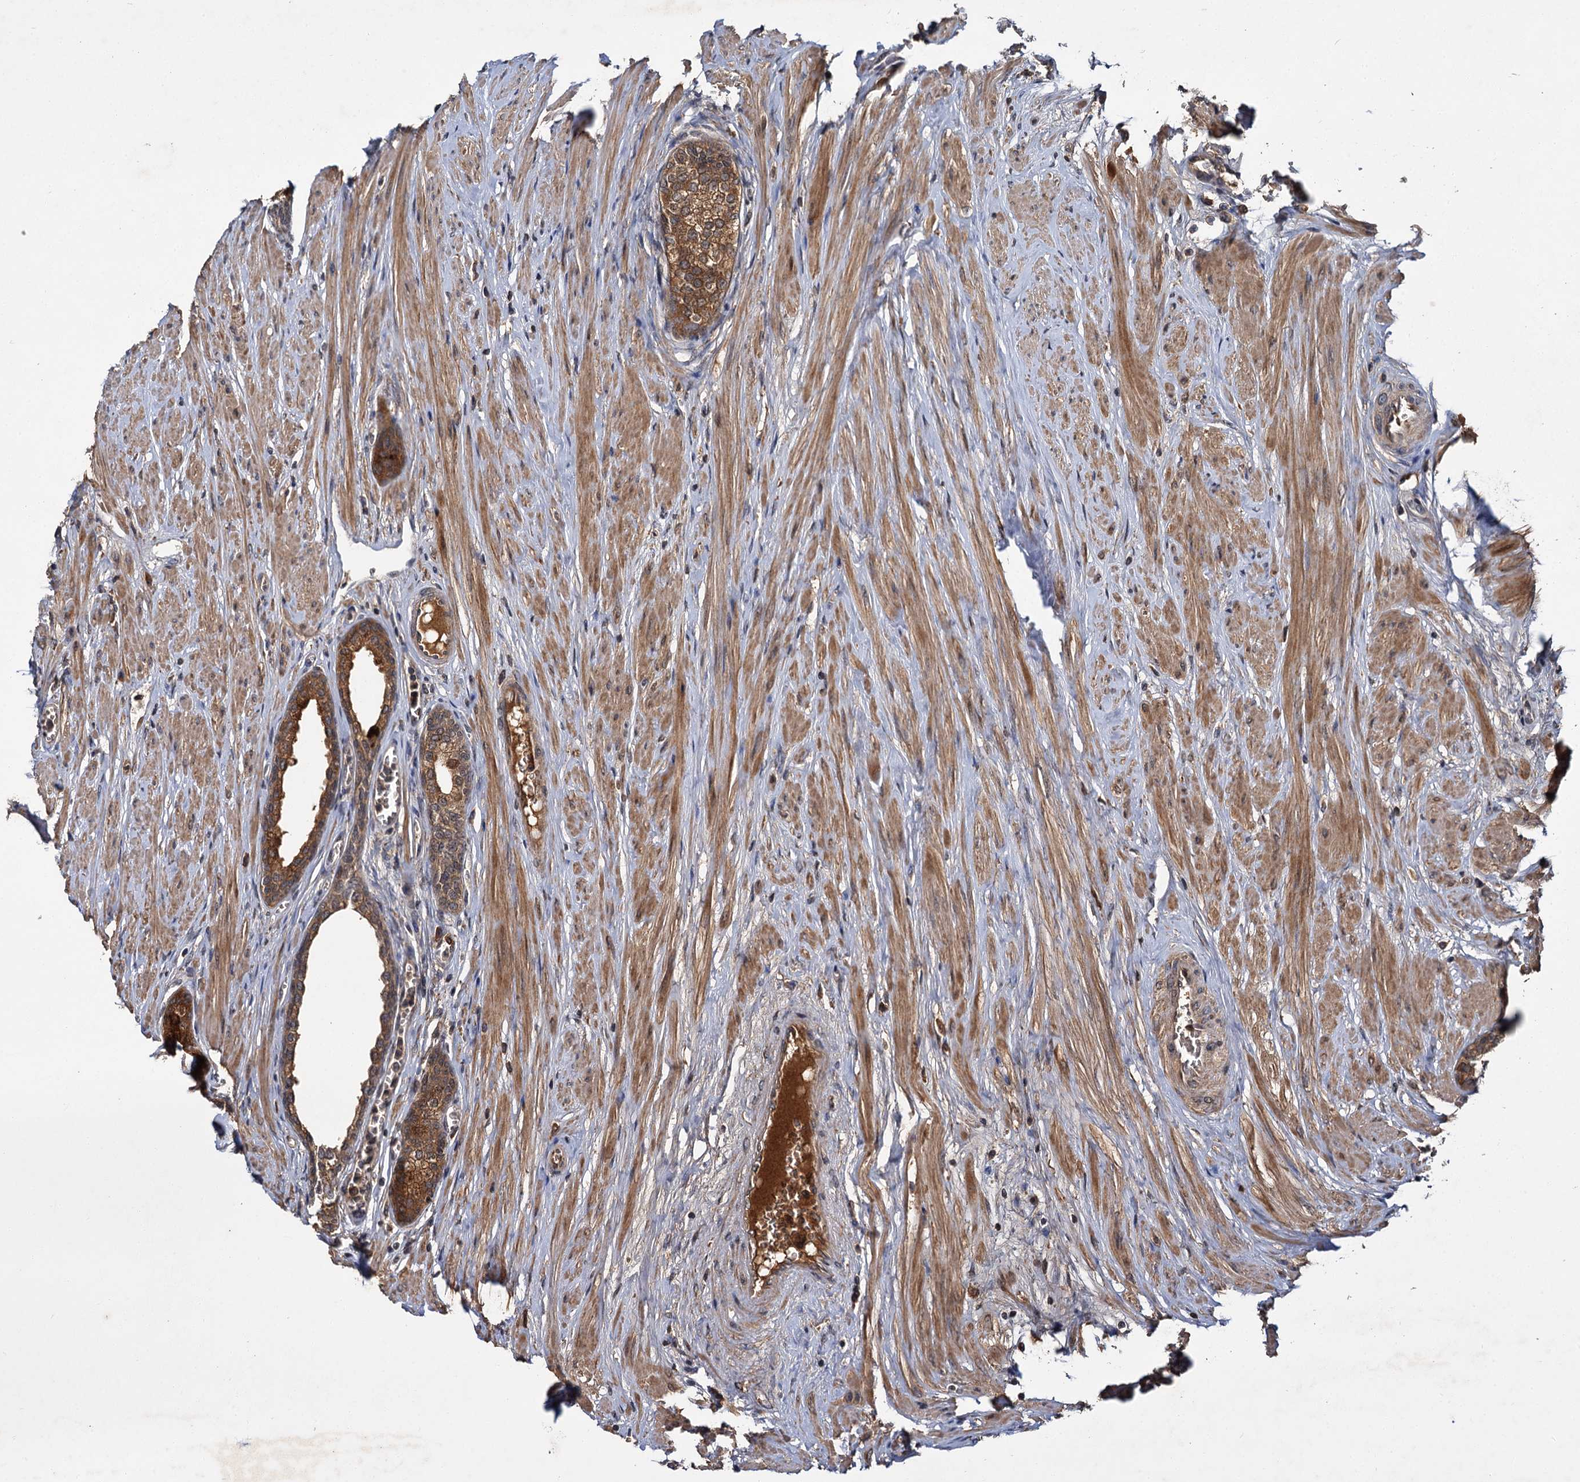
{"staining": {"intensity": "moderate", "quantity": ">75%", "location": "cytoplasmic/membranous"}, "tissue": "prostate", "cell_type": "Glandular cells", "image_type": "normal", "snomed": [{"axis": "morphology", "description": "Normal tissue, NOS"}, {"axis": "morphology", "description": "Urothelial carcinoma, Low grade"}, {"axis": "topography", "description": "Urinary bladder"}, {"axis": "topography", "description": "Prostate"}], "caption": "An IHC photomicrograph of normal tissue is shown. Protein staining in brown highlights moderate cytoplasmic/membranous positivity in prostate within glandular cells. The protein is shown in brown color, while the nuclei are stained blue.", "gene": "MBD6", "patient": {"sex": "male", "age": 60}}